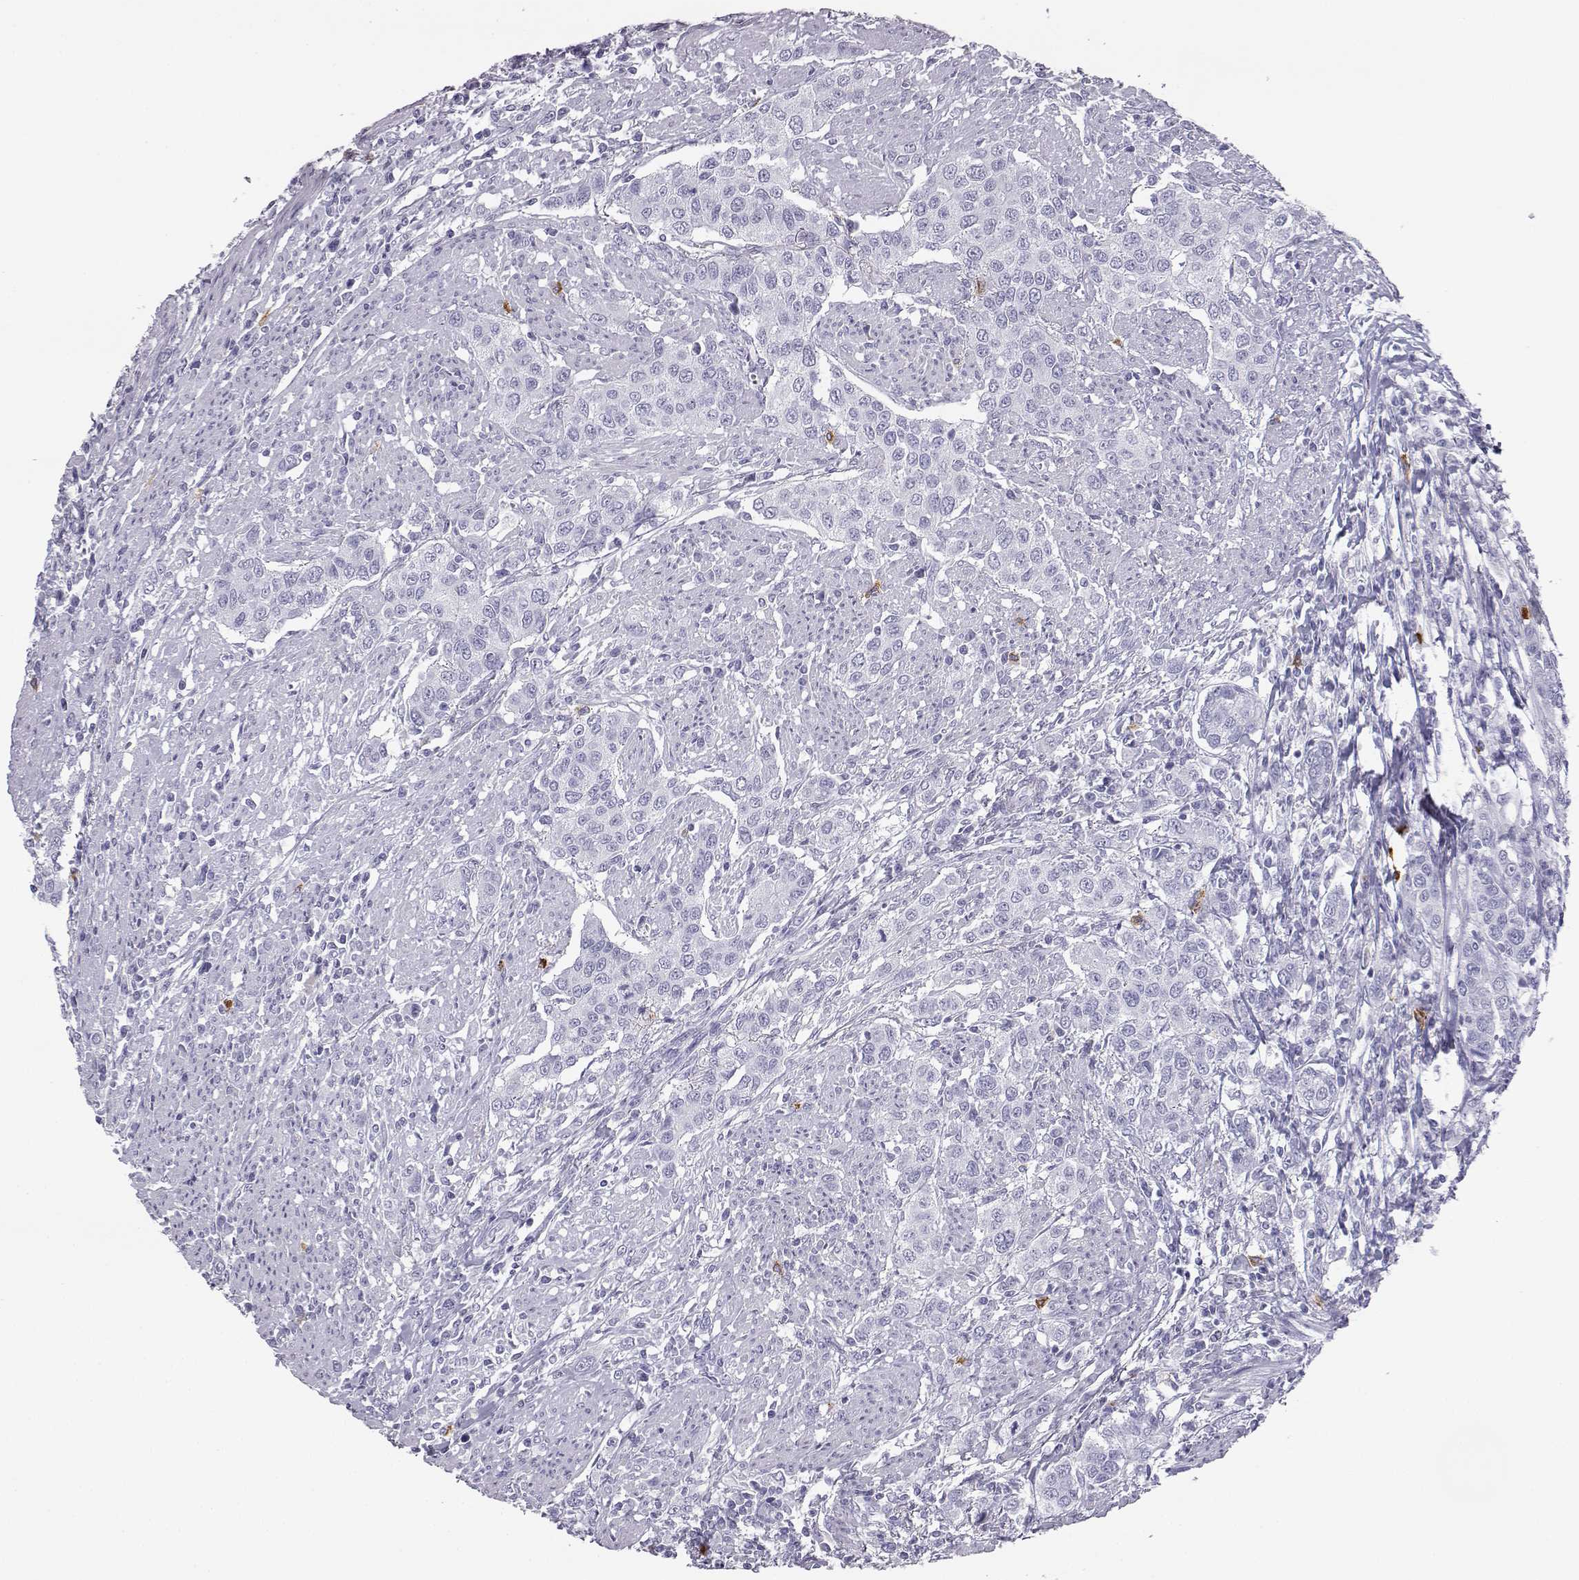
{"staining": {"intensity": "negative", "quantity": "none", "location": "none"}, "tissue": "urothelial cancer", "cell_type": "Tumor cells", "image_type": "cancer", "snomed": [{"axis": "morphology", "description": "Urothelial carcinoma, High grade"}, {"axis": "topography", "description": "Urinary bladder"}], "caption": "High power microscopy micrograph of an IHC image of urothelial cancer, revealing no significant positivity in tumor cells.", "gene": "ITLN2", "patient": {"sex": "female", "age": 58}}